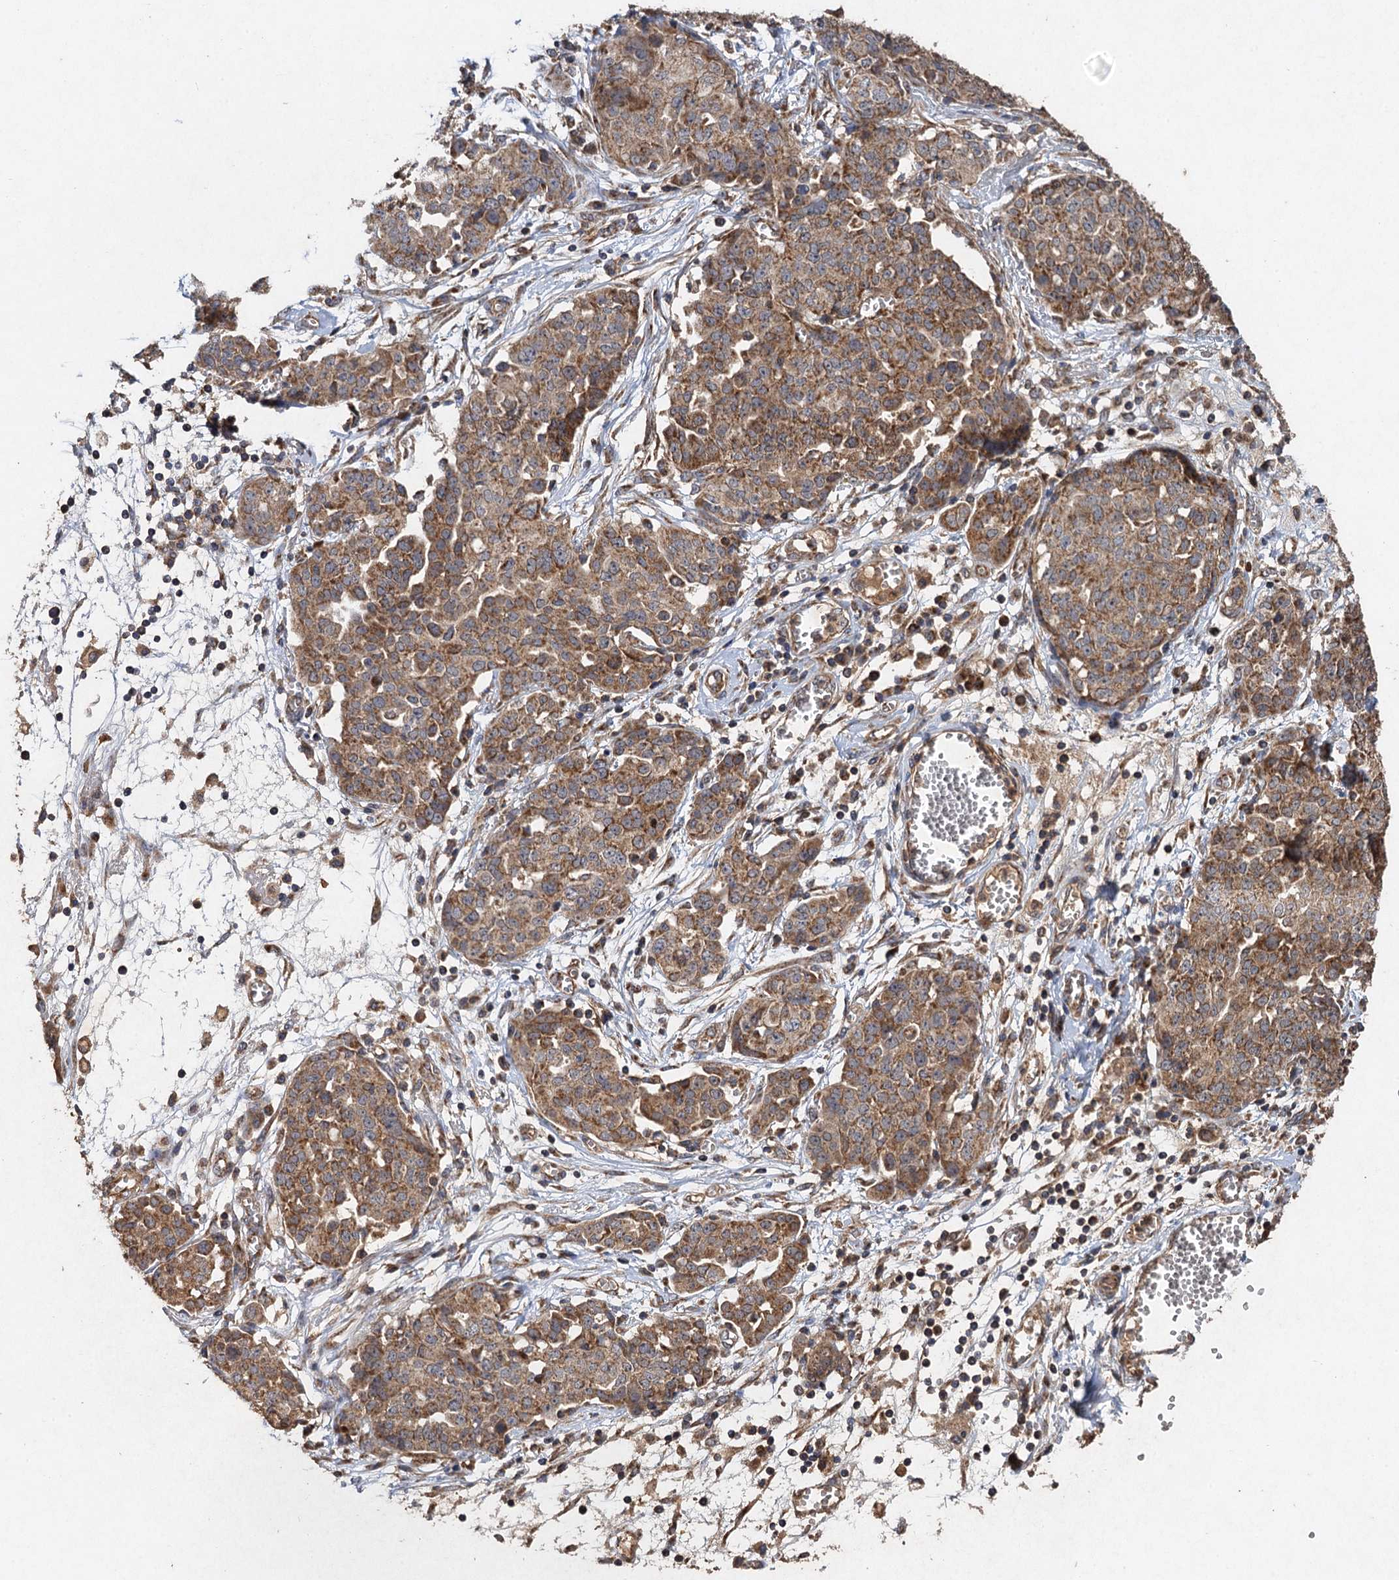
{"staining": {"intensity": "moderate", "quantity": ">75%", "location": "cytoplasmic/membranous"}, "tissue": "ovarian cancer", "cell_type": "Tumor cells", "image_type": "cancer", "snomed": [{"axis": "morphology", "description": "Cystadenocarcinoma, serous, NOS"}, {"axis": "topography", "description": "Soft tissue"}, {"axis": "topography", "description": "Ovary"}], "caption": "The micrograph shows a brown stain indicating the presence of a protein in the cytoplasmic/membranous of tumor cells in serous cystadenocarcinoma (ovarian). (brown staining indicates protein expression, while blue staining denotes nuclei).", "gene": "NDUFA13", "patient": {"sex": "female", "age": 57}}